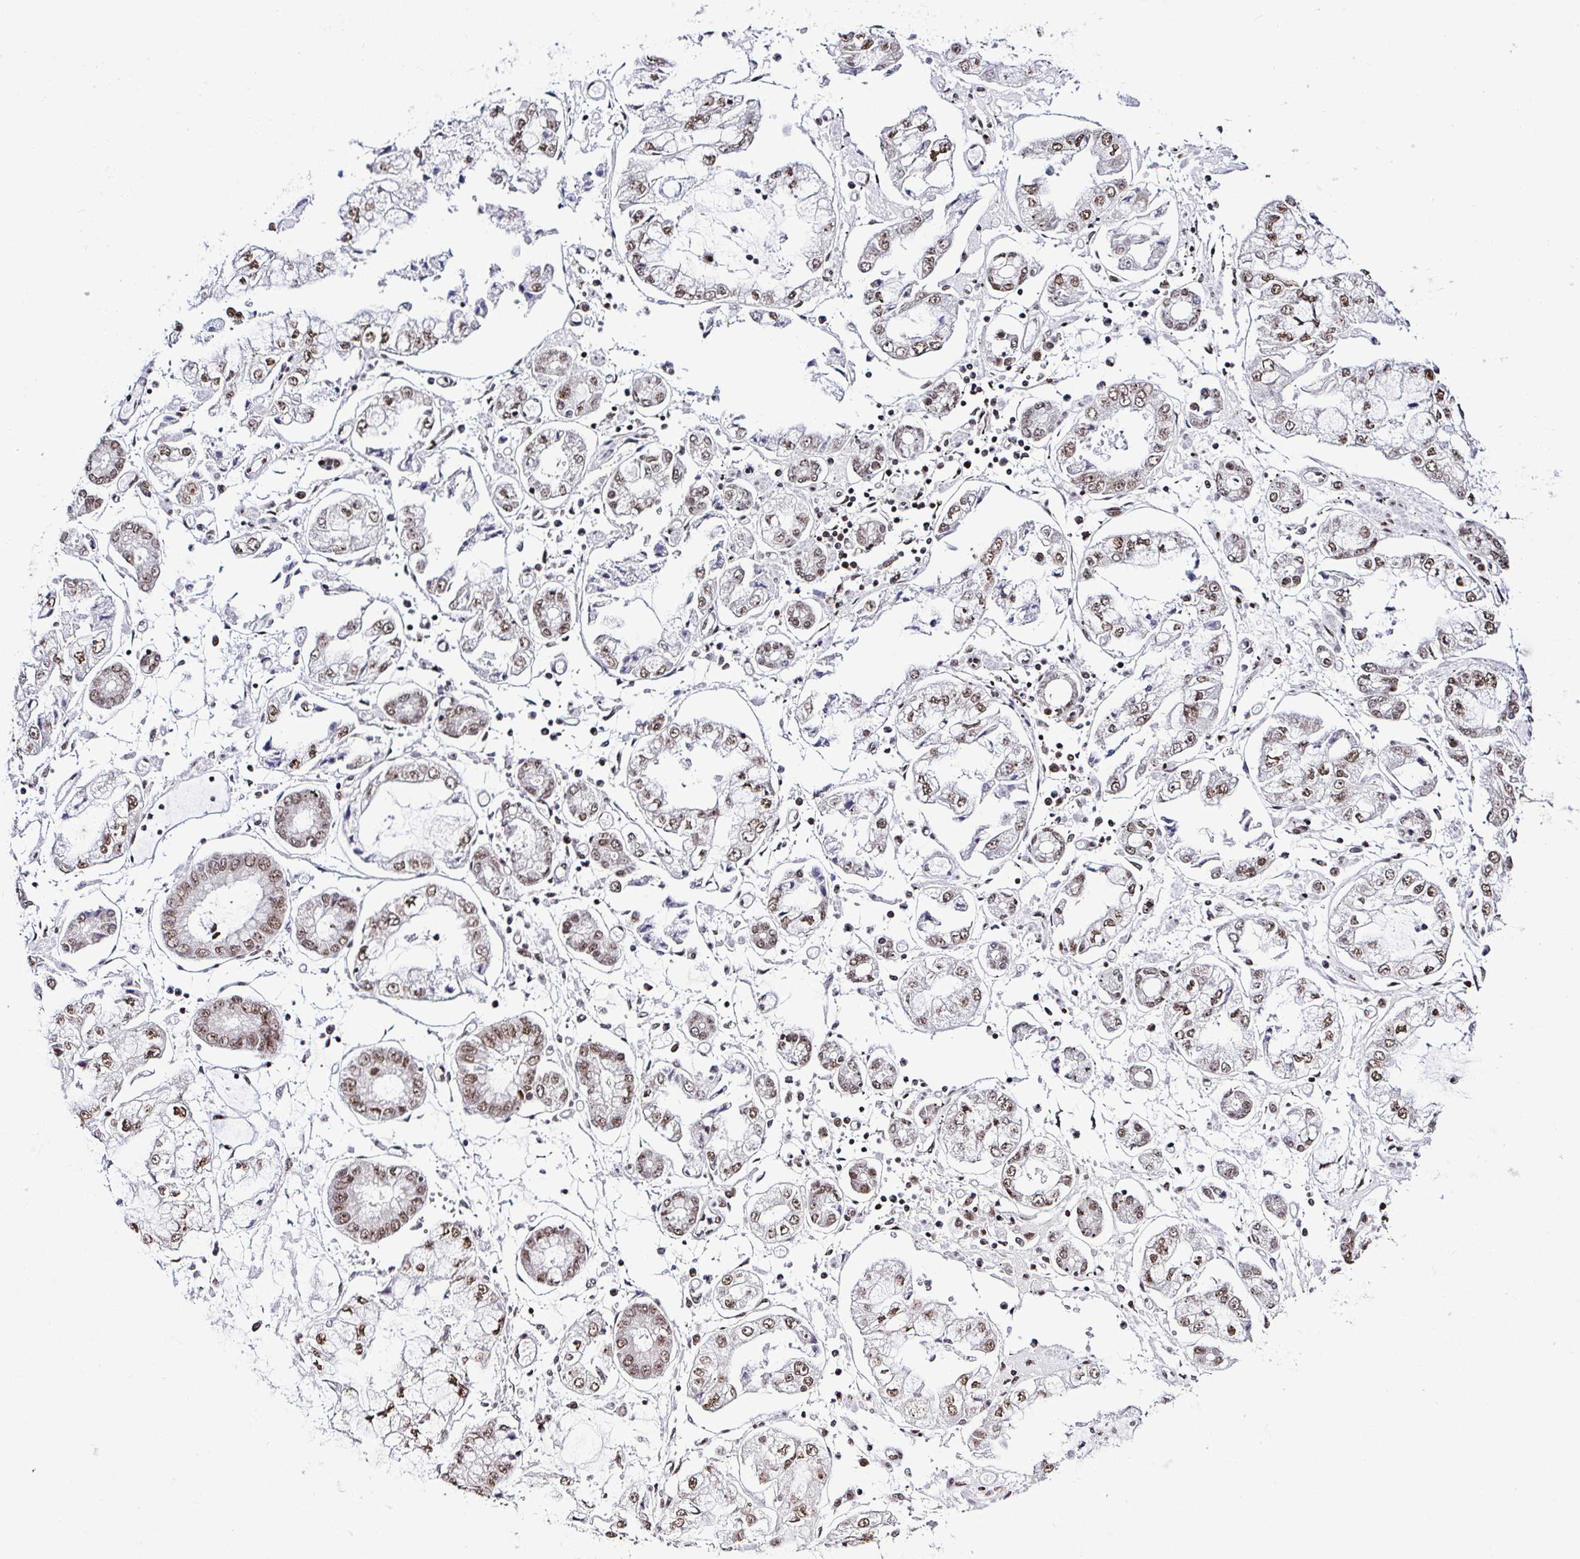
{"staining": {"intensity": "moderate", "quantity": ">75%", "location": "nuclear"}, "tissue": "stomach cancer", "cell_type": "Tumor cells", "image_type": "cancer", "snomed": [{"axis": "morphology", "description": "Adenocarcinoma, NOS"}, {"axis": "topography", "description": "Stomach"}], "caption": "Immunohistochemical staining of human stomach cancer exhibits moderate nuclear protein positivity in about >75% of tumor cells. The staining was performed using DAB, with brown indicating positive protein expression. Nuclei are stained blue with hematoxylin.", "gene": "PTPN2", "patient": {"sex": "male", "age": 76}}